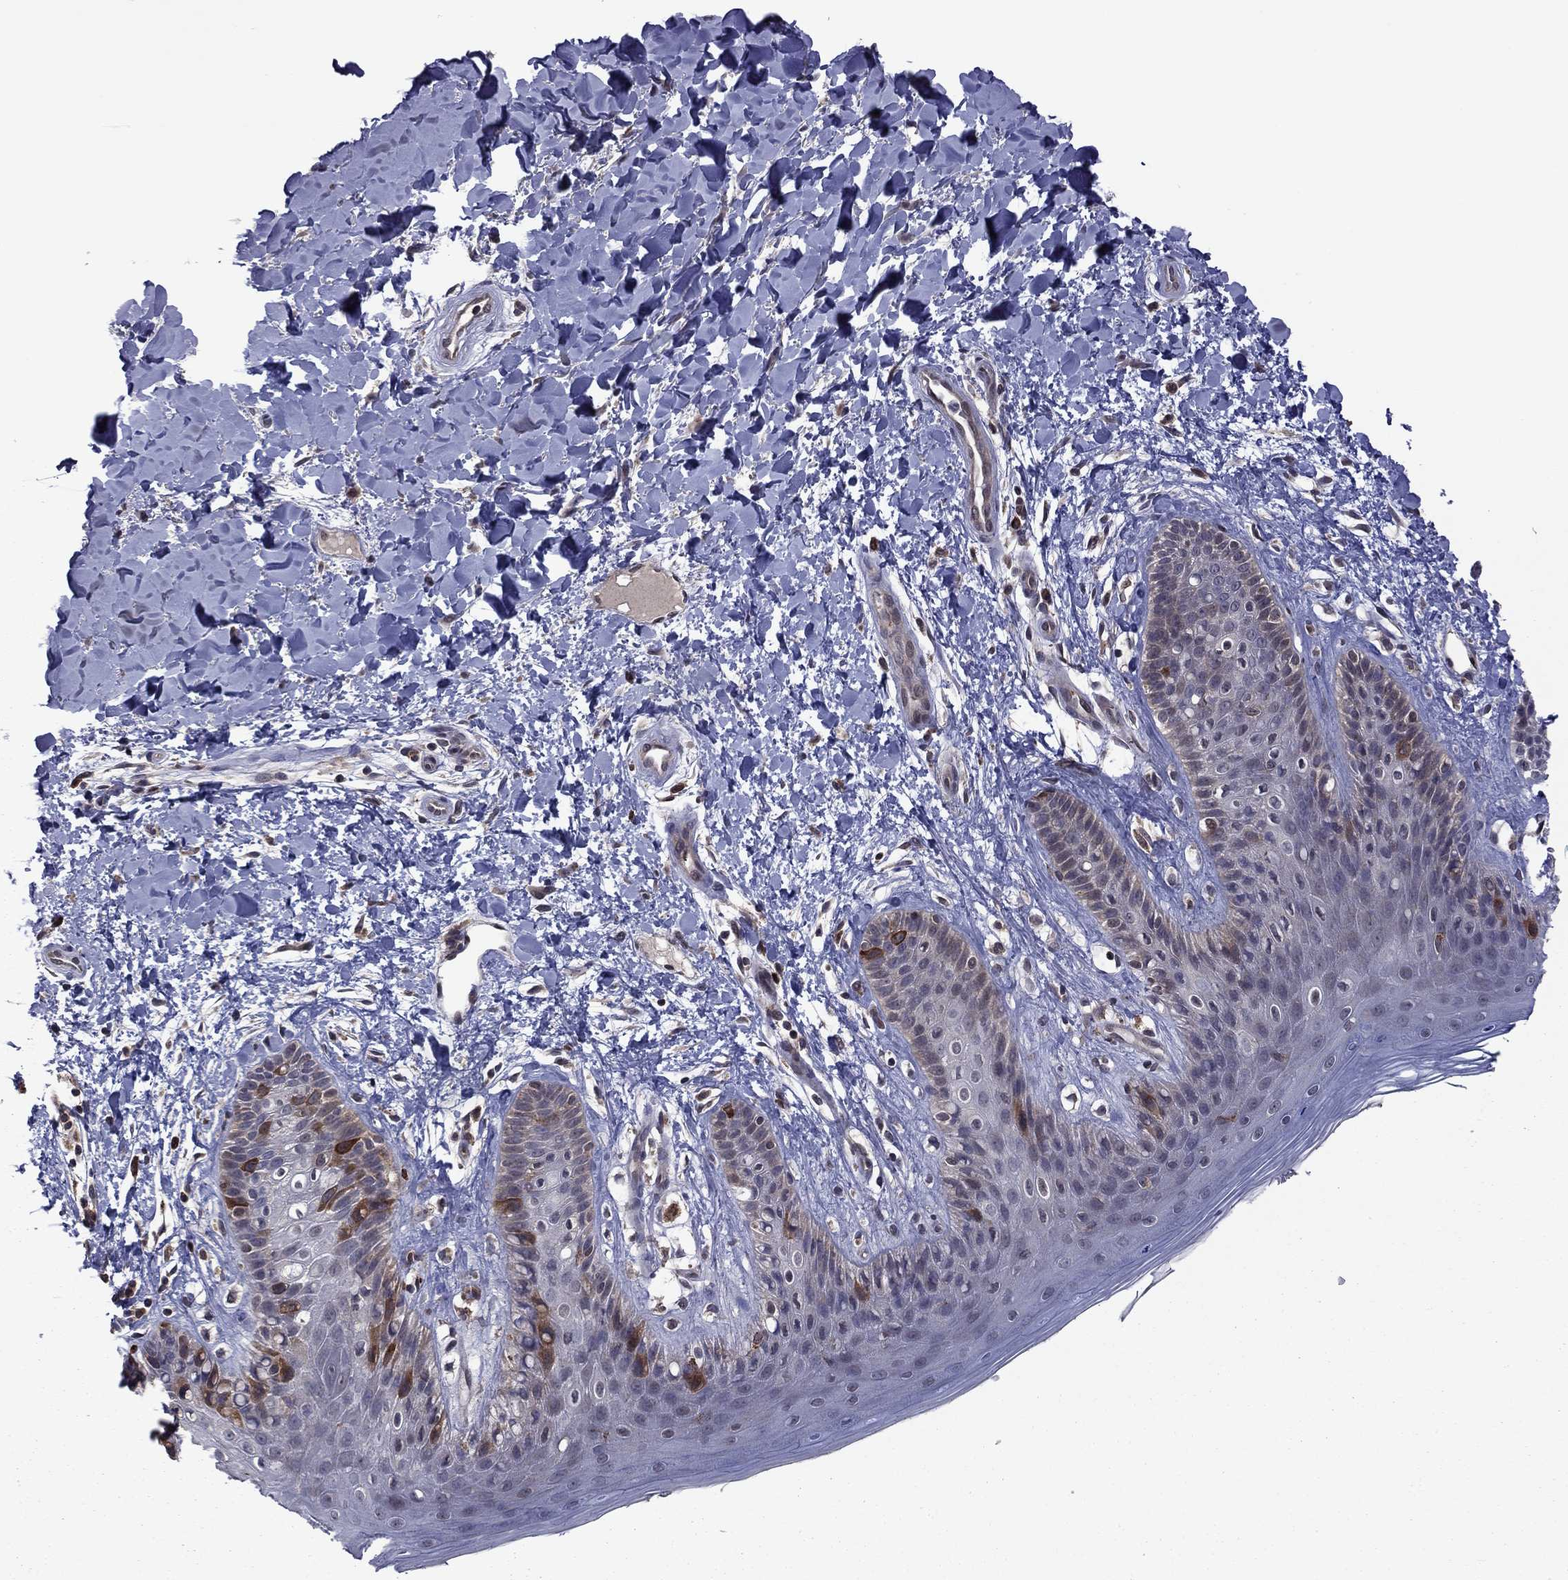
{"staining": {"intensity": "strong", "quantity": "<25%", "location": "cytoplasmic/membranous"}, "tissue": "skin", "cell_type": "Epidermal cells", "image_type": "normal", "snomed": [{"axis": "morphology", "description": "Normal tissue, NOS"}, {"axis": "topography", "description": "Anal"}], "caption": "A photomicrograph of skin stained for a protein exhibits strong cytoplasmic/membranous brown staining in epidermal cells.", "gene": "GPAA1", "patient": {"sex": "male", "age": 36}}